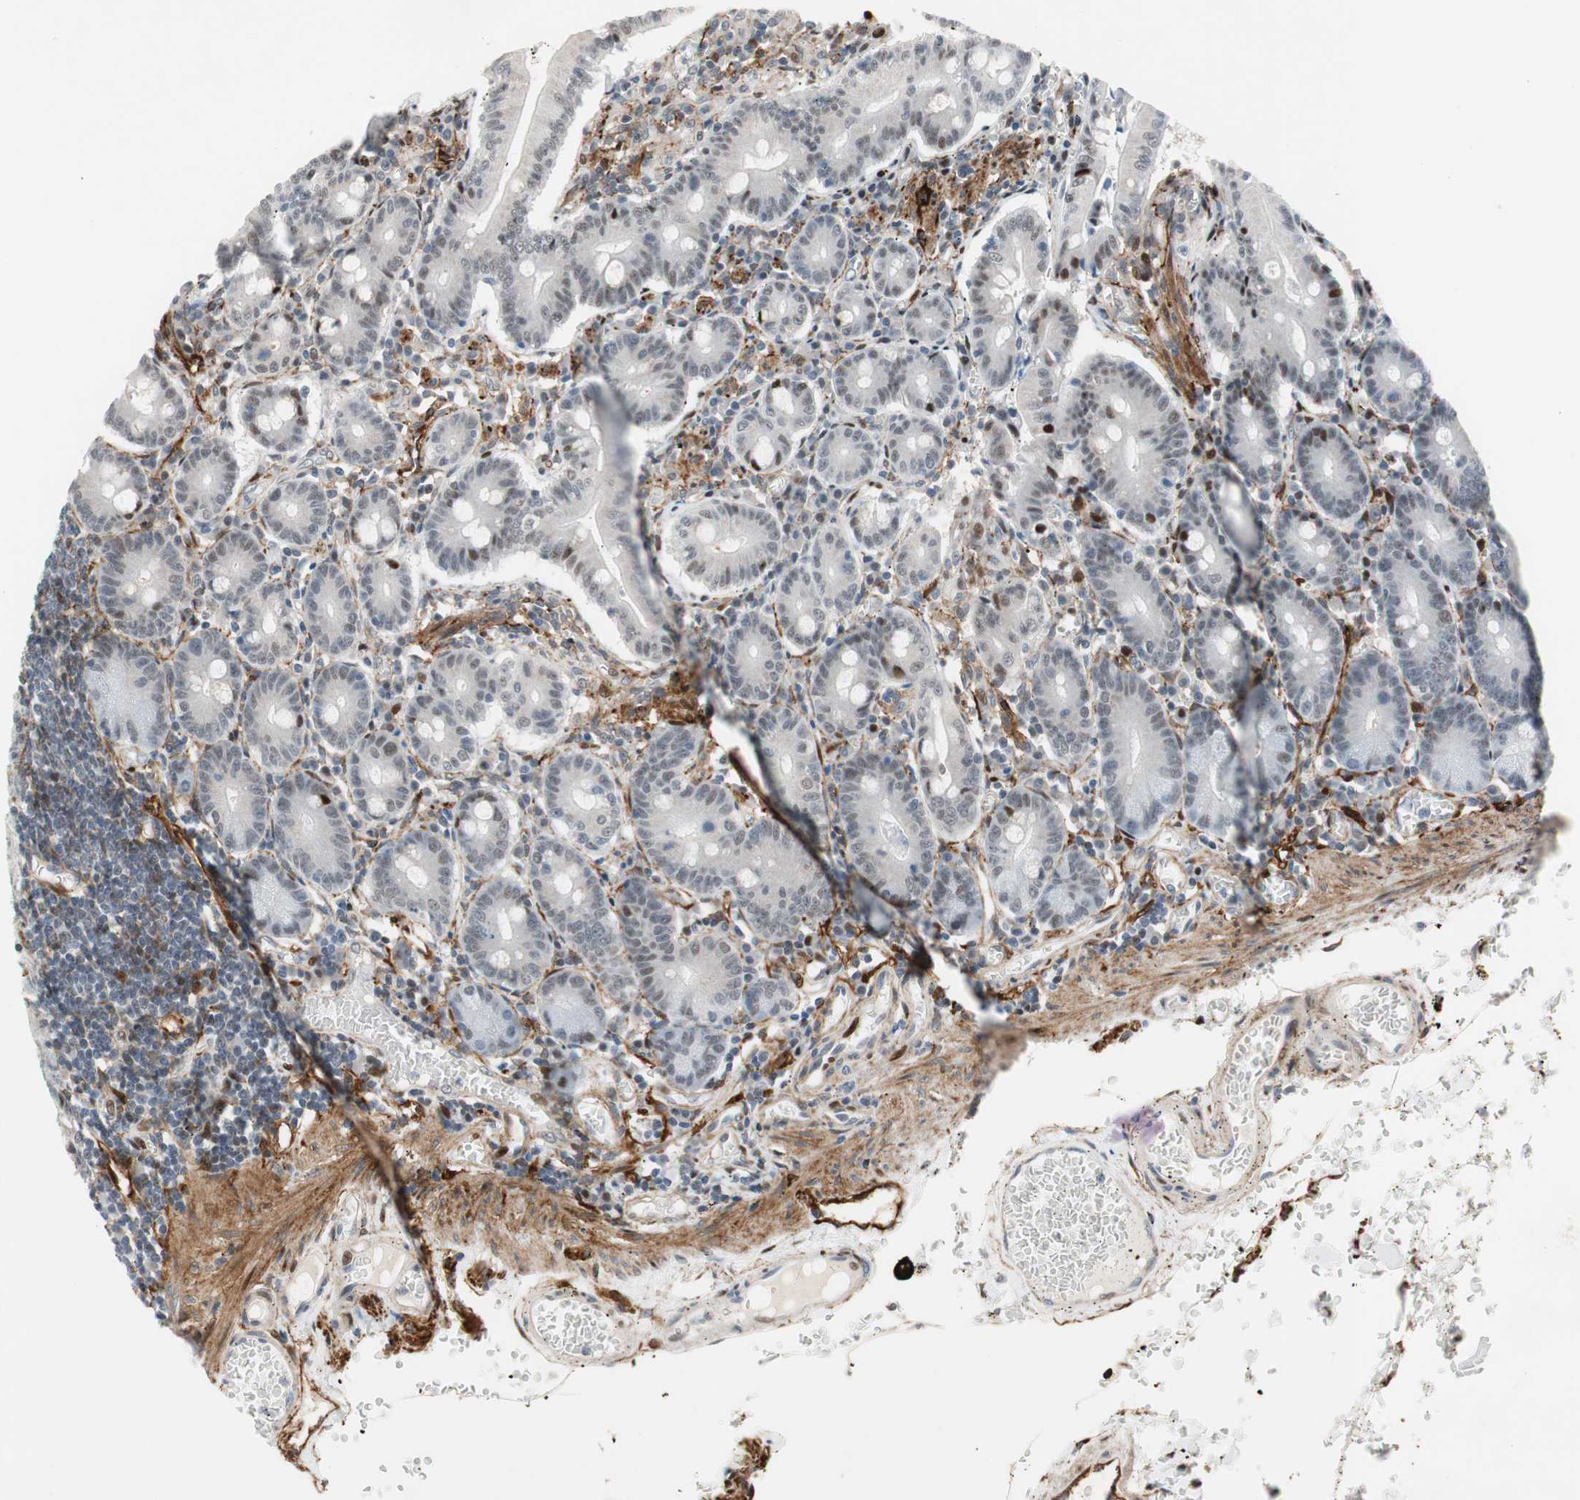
{"staining": {"intensity": "moderate", "quantity": "25%-75%", "location": "nuclear"}, "tissue": "small intestine", "cell_type": "Glandular cells", "image_type": "normal", "snomed": [{"axis": "morphology", "description": "Normal tissue, NOS"}, {"axis": "topography", "description": "Small intestine"}], "caption": "Brown immunohistochemical staining in benign human small intestine demonstrates moderate nuclear expression in about 25%-75% of glandular cells. (IHC, brightfield microscopy, high magnification).", "gene": "FBXO44", "patient": {"sex": "male", "age": 71}}